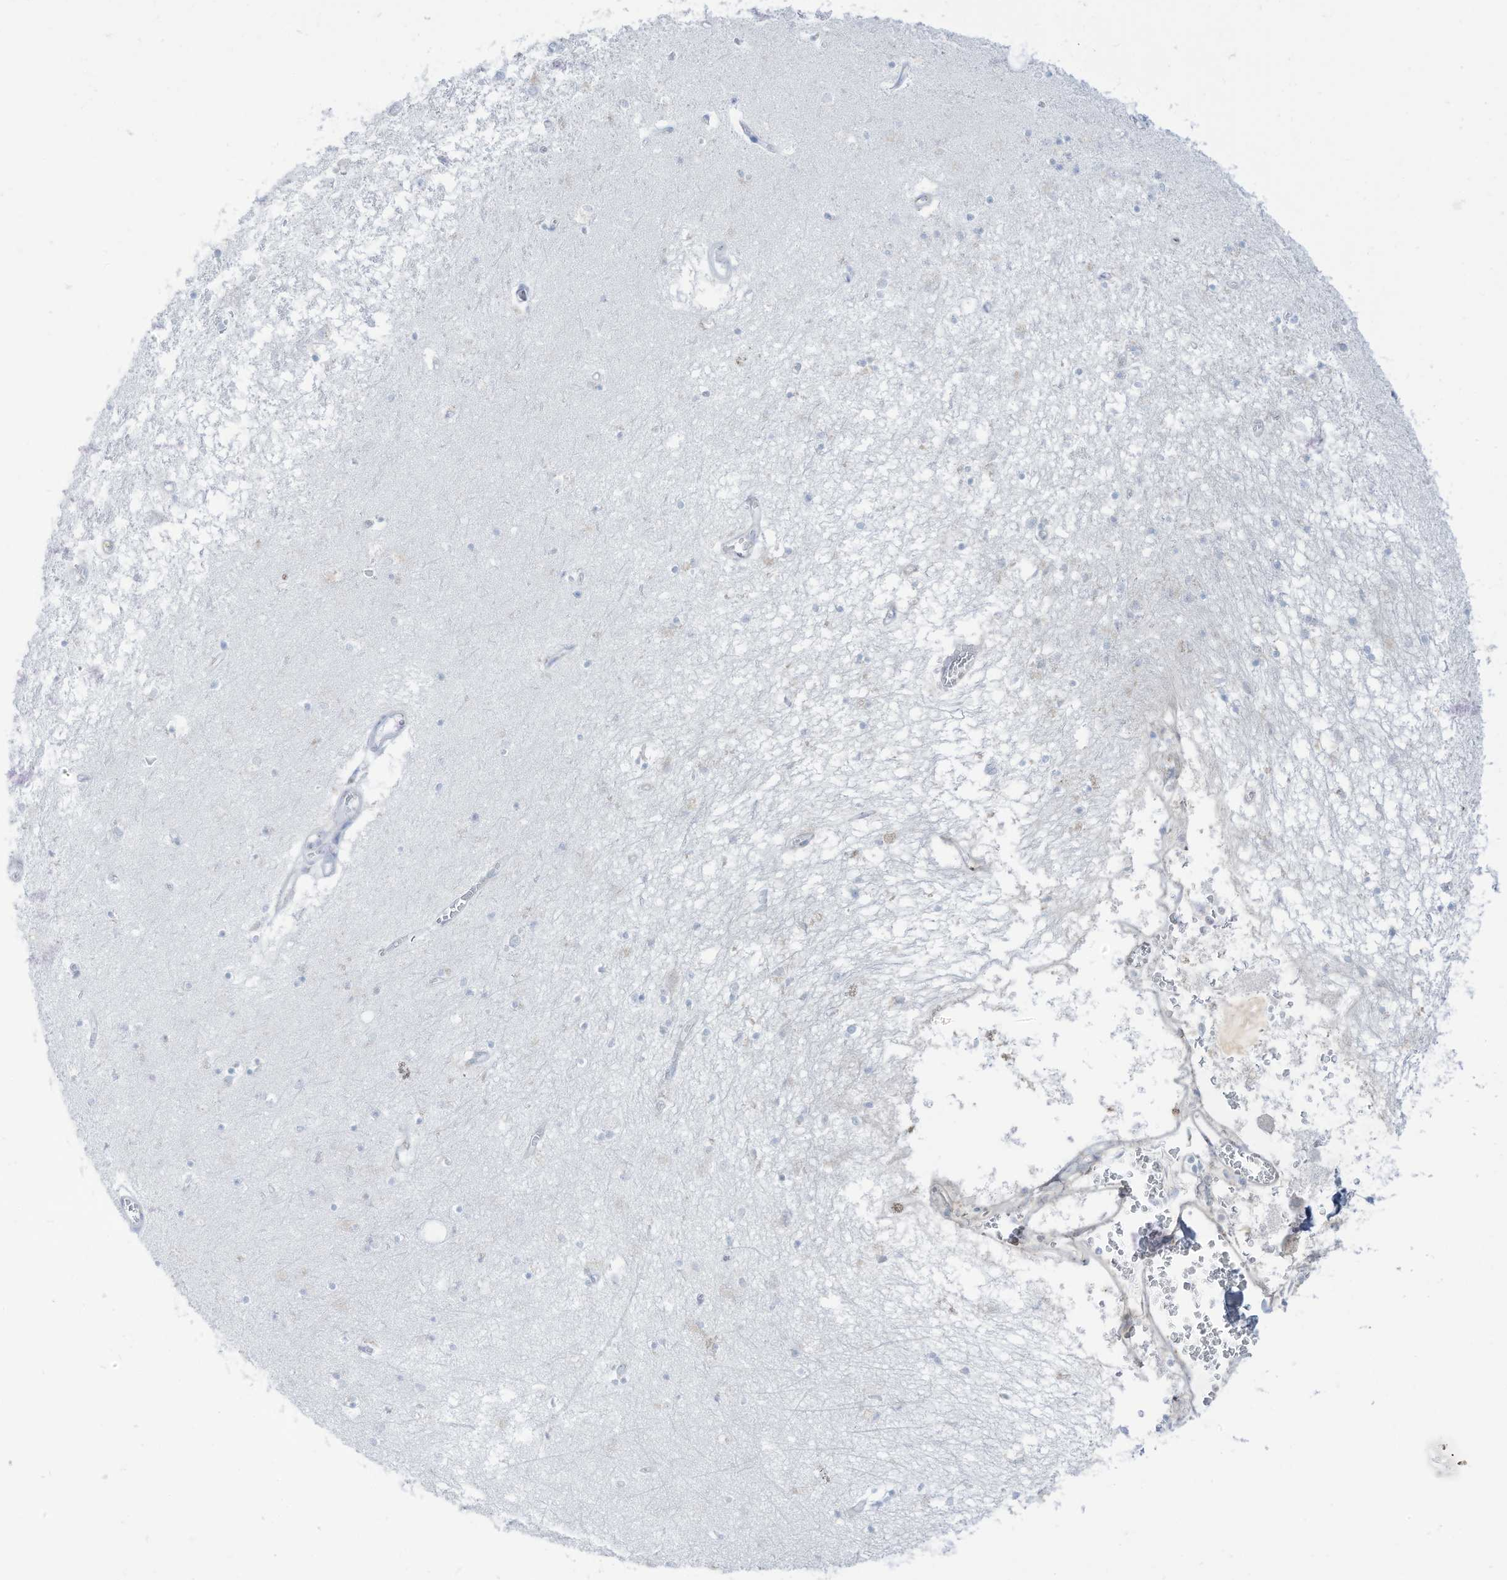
{"staining": {"intensity": "negative", "quantity": "none", "location": "none"}, "tissue": "hippocampus", "cell_type": "Glial cells", "image_type": "normal", "snomed": [{"axis": "morphology", "description": "Normal tissue, NOS"}, {"axis": "topography", "description": "Hippocampus"}], "caption": "Photomicrograph shows no protein positivity in glial cells of unremarkable hippocampus. (DAB immunohistochemistry visualized using brightfield microscopy, high magnification).", "gene": "HSD17B13", "patient": {"sex": "male", "age": 70}}